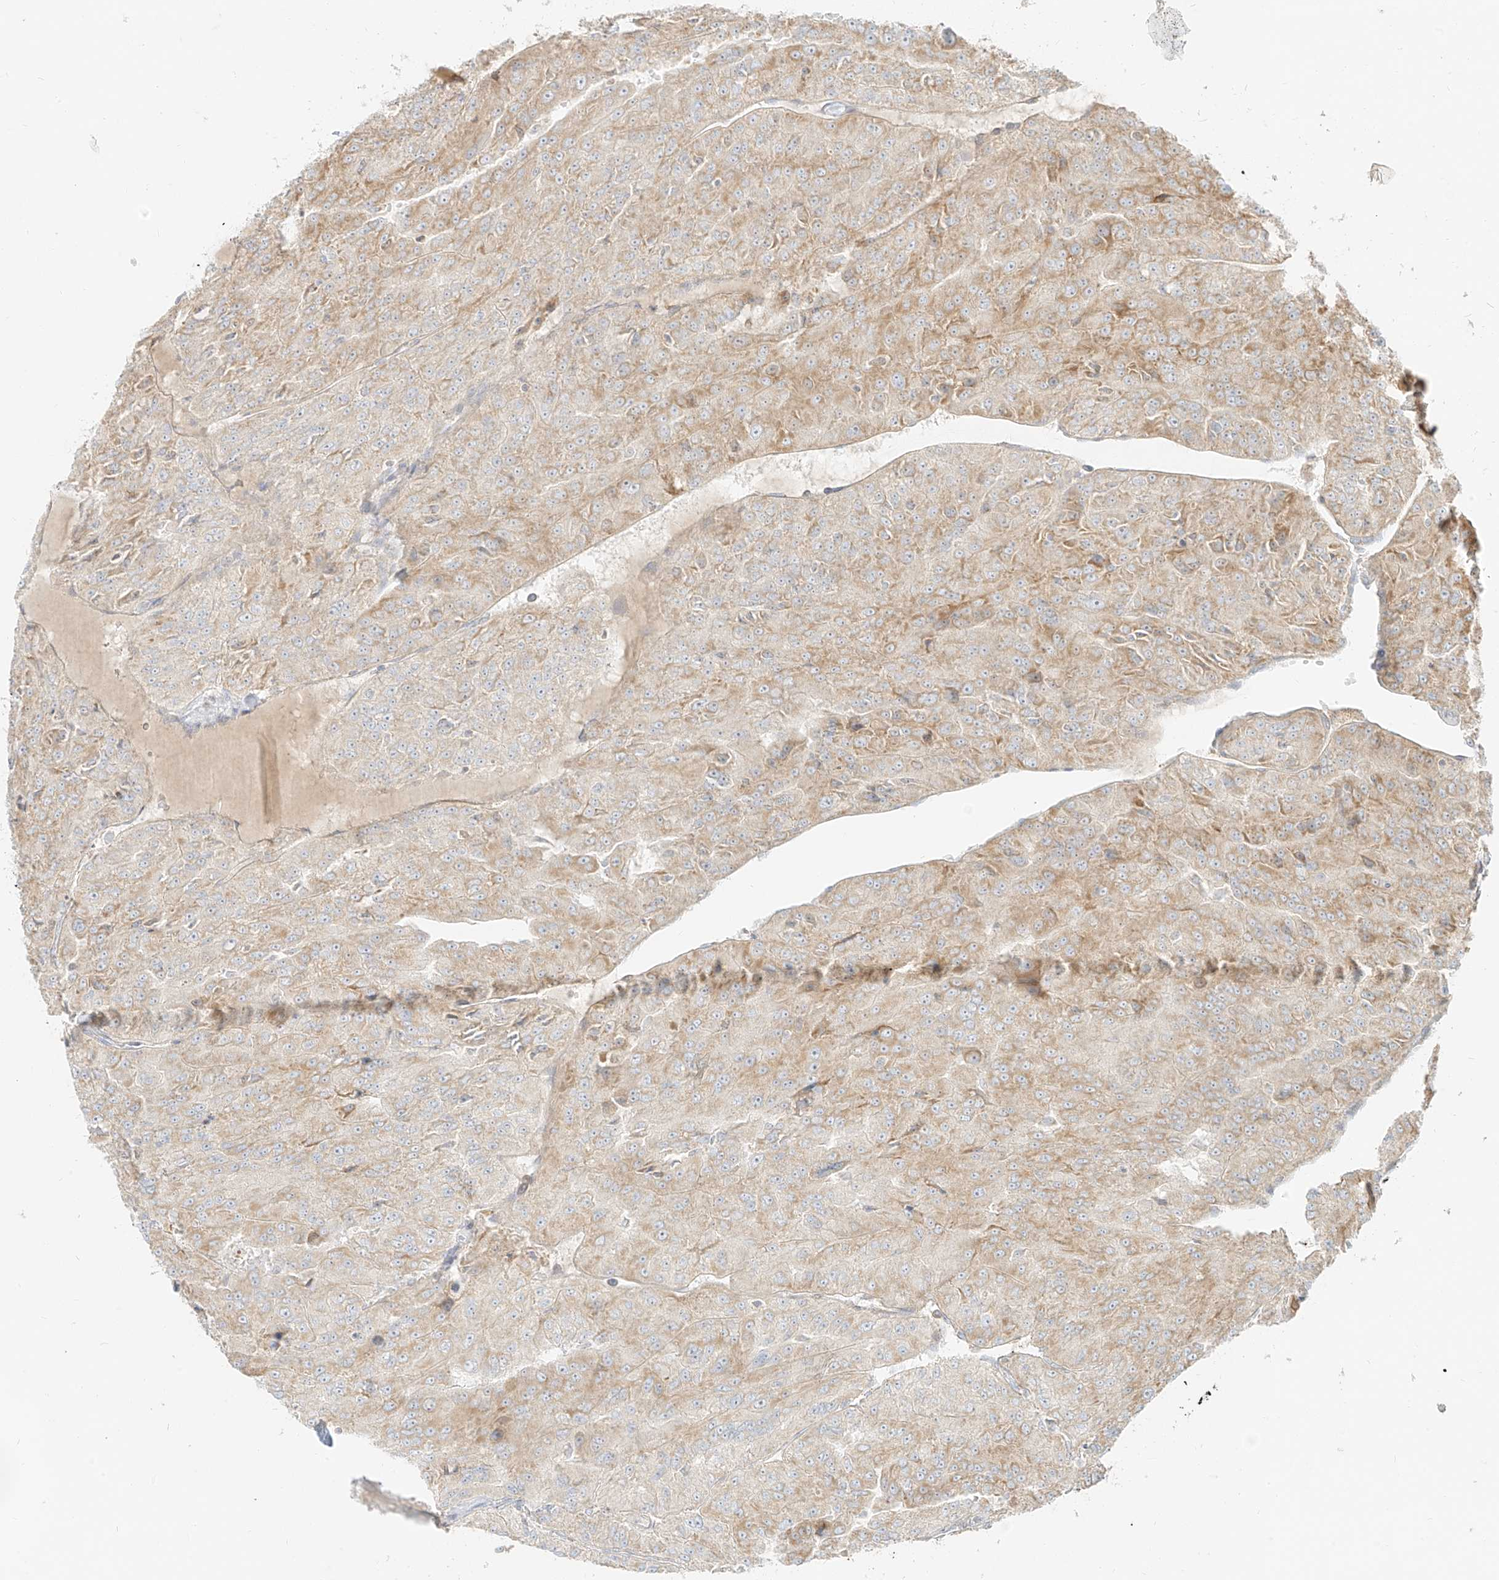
{"staining": {"intensity": "moderate", "quantity": "<25%", "location": "cytoplasmic/membranous"}, "tissue": "renal cancer", "cell_type": "Tumor cells", "image_type": "cancer", "snomed": [{"axis": "morphology", "description": "Adenocarcinoma, NOS"}, {"axis": "topography", "description": "Kidney"}], "caption": "Adenocarcinoma (renal) stained with DAB (3,3'-diaminobenzidine) IHC reveals low levels of moderate cytoplasmic/membranous staining in about <25% of tumor cells.", "gene": "ZIM3", "patient": {"sex": "female", "age": 63}}